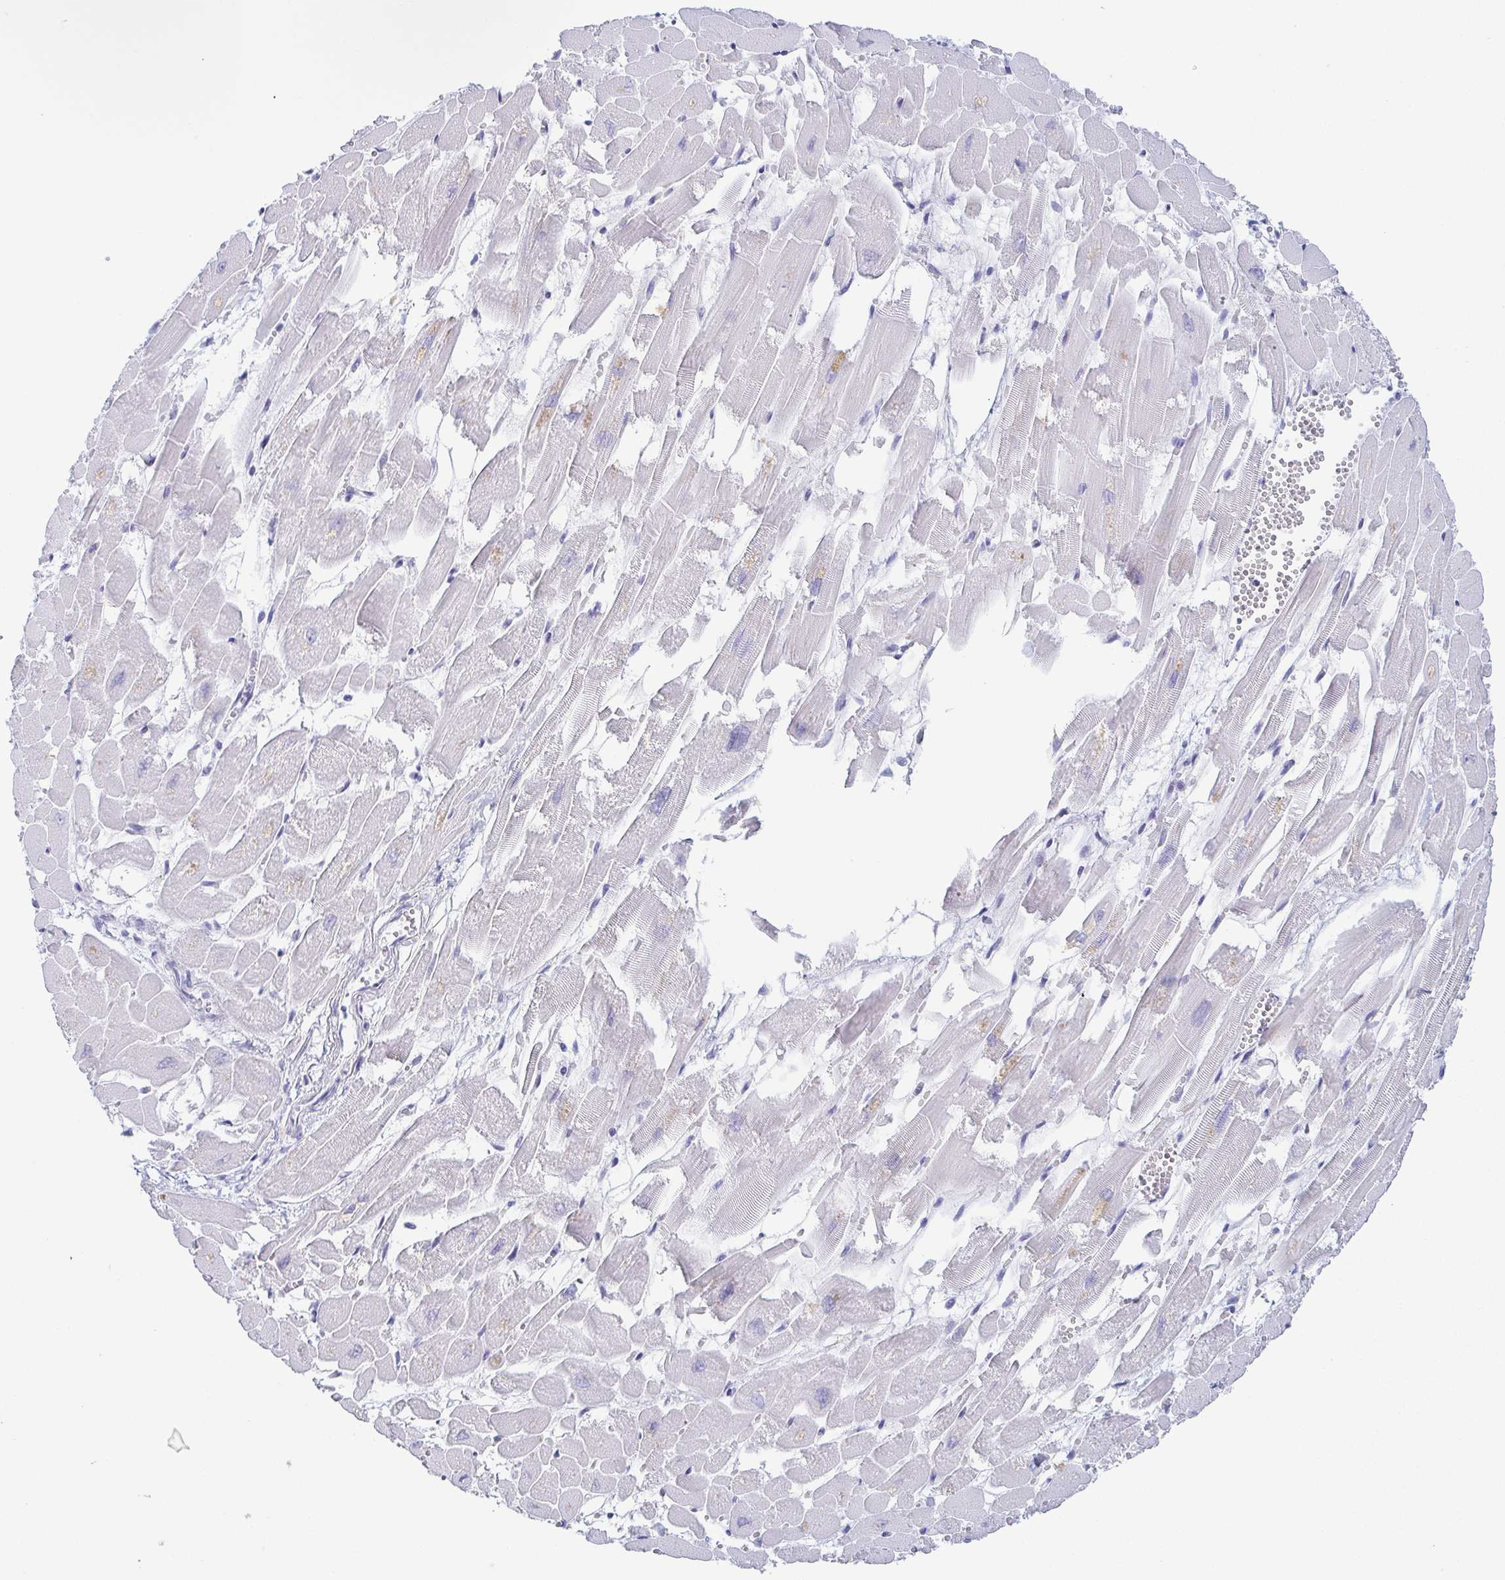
{"staining": {"intensity": "negative", "quantity": "none", "location": "none"}, "tissue": "heart muscle", "cell_type": "Cardiomyocytes", "image_type": "normal", "snomed": [{"axis": "morphology", "description": "Normal tissue, NOS"}, {"axis": "topography", "description": "Heart"}], "caption": "Immunohistochemistry image of benign heart muscle stained for a protein (brown), which shows no expression in cardiomyocytes. Brightfield microscopy of immunohistochemistry stained with DAB (3,3'-diaminobenzidine) (brown) and hematoxylin (blue), captured at high magnification.", "gene": "ZG16B", "patient": {"sex": "female", "age": 52}}